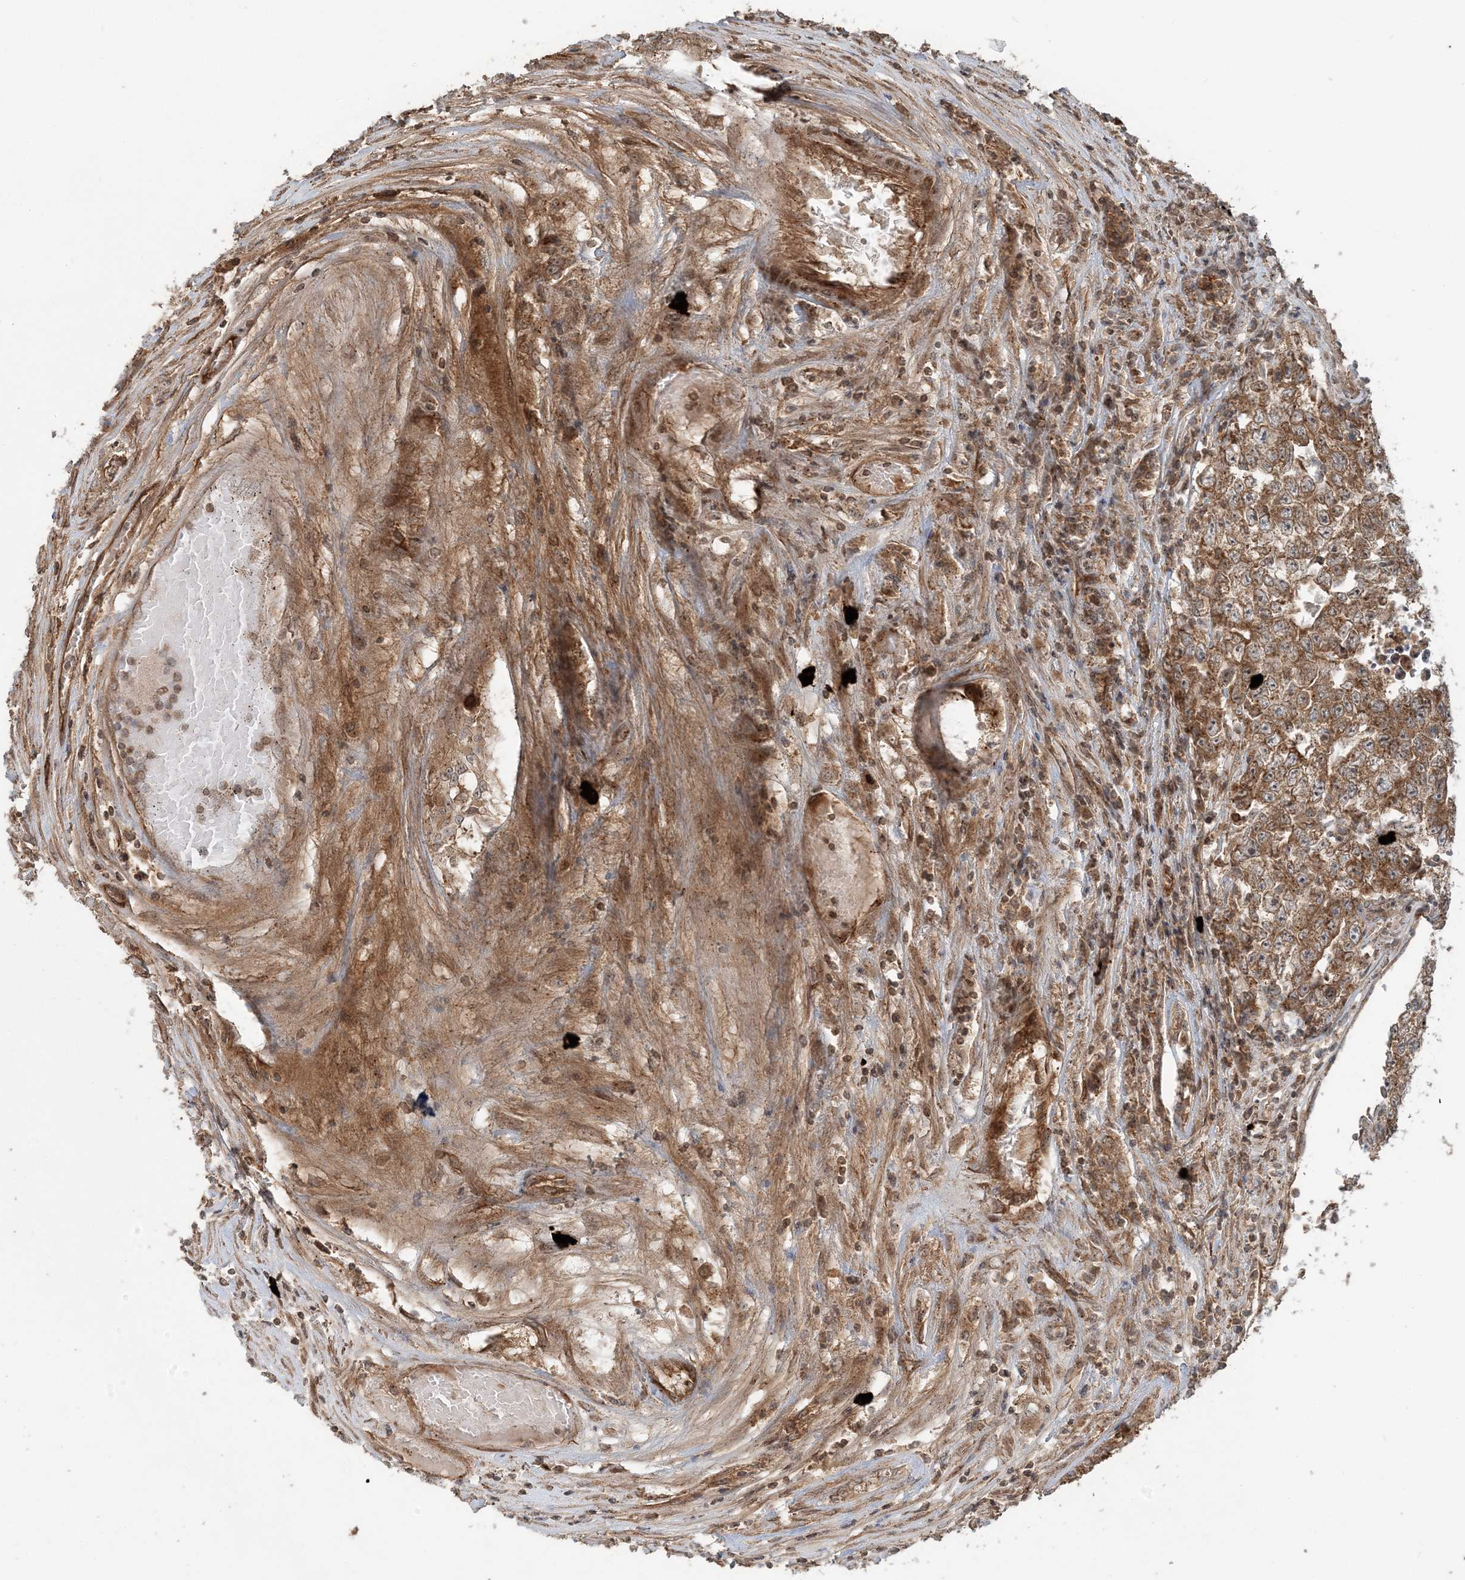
{"staining": {"intensity": "moderate", "quantity": ">75%", "location": "cytoplasmic/membranous"}, "tissue": "testis cancer", "cell_type": "Tumor cells", "image_type": "cancer", "snomed": [{"axis": "morphology", "description": "Carcinoma, Embryonal, NOS"}, {"axis": "topography", "description": "Testis"}], "caption": "Testis cancer stained with a brown dye exhibits moderate cytoplasmic/membranous positive expression in approximately >75% of tumor cells.", "gene": "STIM2", "patient": {"sex": "male", "age": 25}}